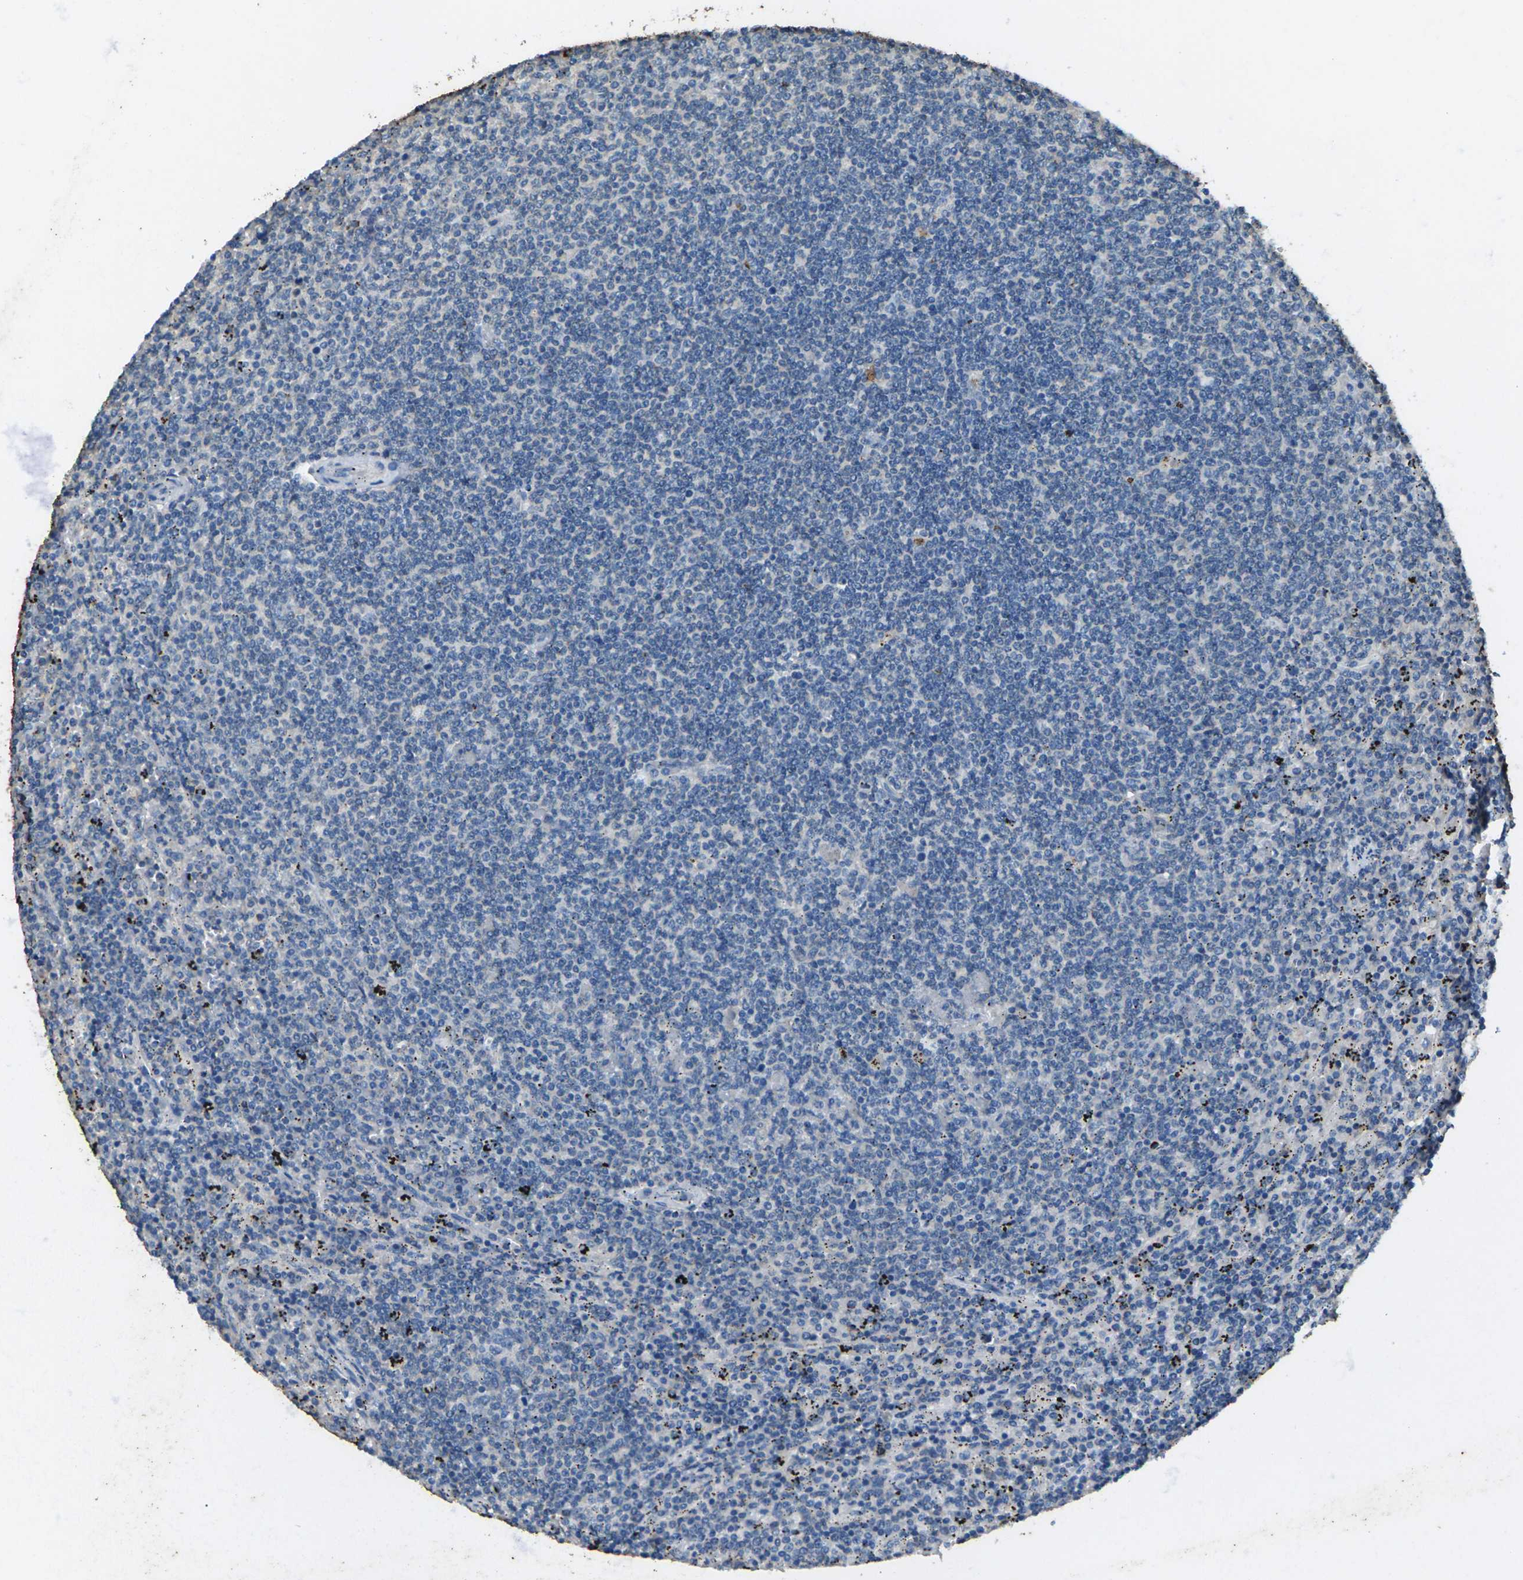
{"staining": {"intensity": "negative", "quantity": "none", "location": "none"}, "tissue": "lymphoma", "cell_type": "Tumor cells", "image_type": "cancer", "snomed": [{"axis": "morphology", "description": "Malignant lymphoma, non-Hodgkin's type, Low grade"}, {"axis": "topography", "description": "Spleen"}], "caption": "Lymphoma was stained to show a protein in brown. There is no significant positivity in tumor cells.", "gene": "SIGLEC14", "patient": {"sex": "female", "age": 50}}